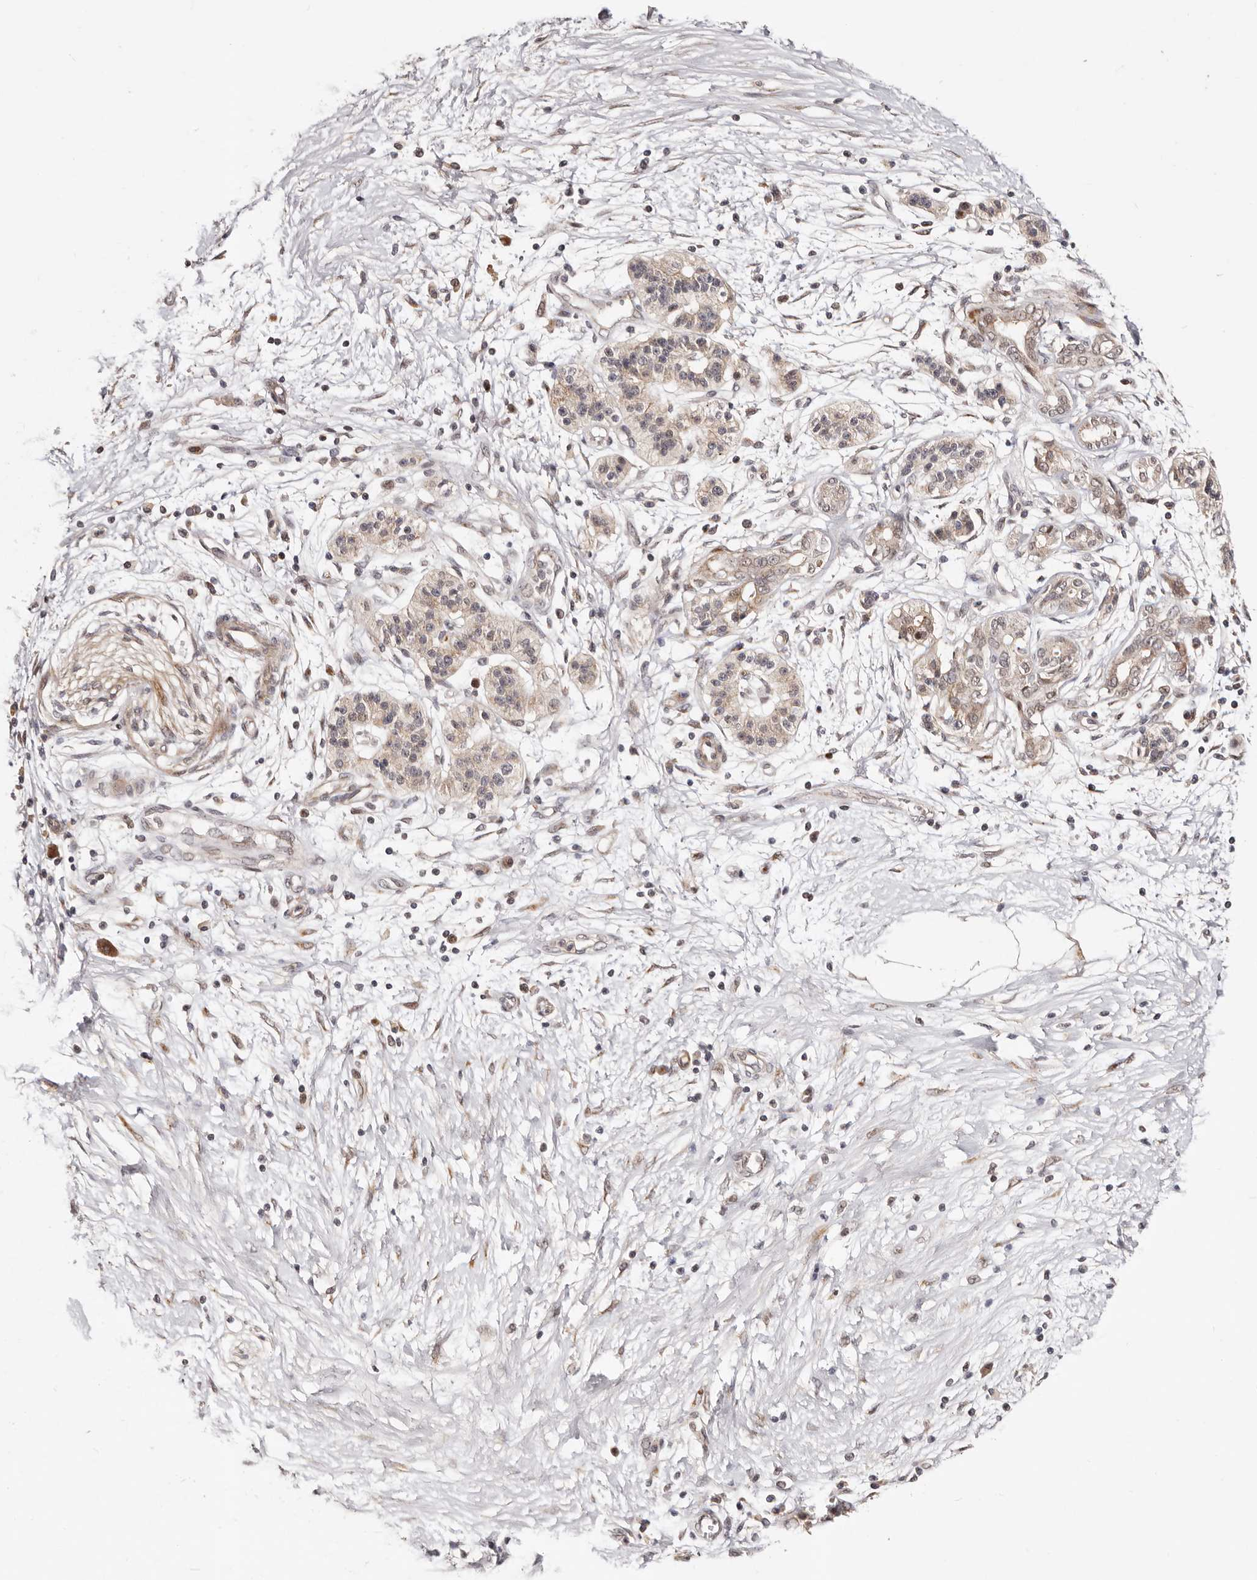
{"staining": {"intensity": "weak", "quantity": ">75%", "location": "nuclear"}, "tissue": "pancreatic cancer", "cell_type": "Tumor cells", "image_type": "cancer", "snomed": [{"axis": "morphology", "description": "Adenocarcinoma, NOS"}, {"axis": "topography", "description": "Pancreas"}], "caption": "Pancreatic cancer (adenocarcinoma) tissue demonstrates weak nuclear staining in about >75% of tumor cells", "gene": "SRCAP", "patient": {"sex": "male", "age": 50}}